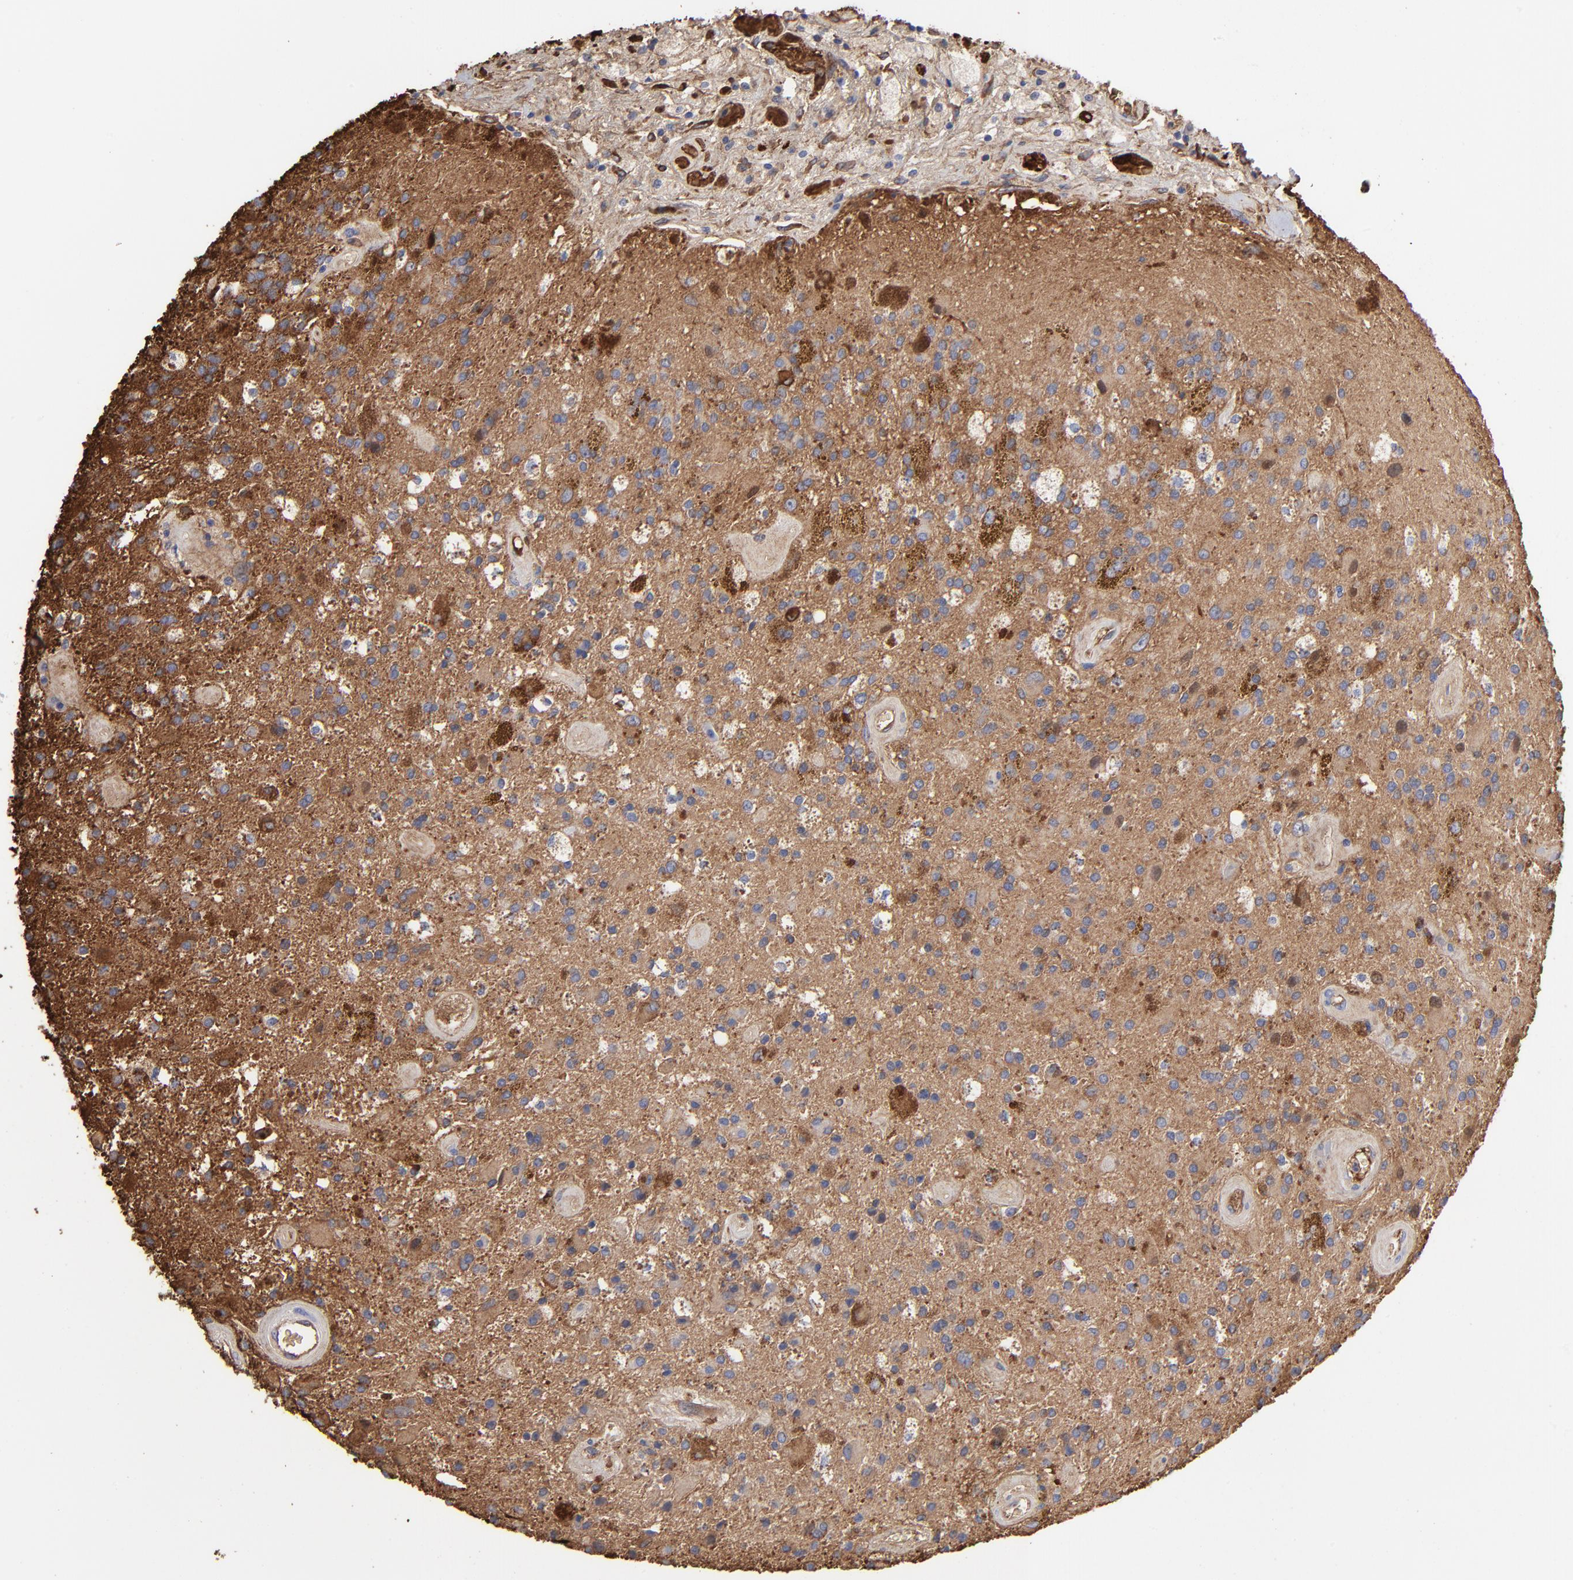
{"staining": {"intensity": "moderate", "quantity": "<25%", "location": "cytoplasmic/membranous"}, "tissue": "glioma", "cell_type": "Tumor cells", "image_type": "cancer", "snomed": [{"axis": "morphology", "description": "Glioma, malignant, Low grade"}, {"axis": "topography", "description": "Brain"}], "caption": "About <25% of tumor cells in human glioma demonstrate moderate cytoplasmic/membranous protein positivity as visualized by brown immunohistochemical staining.", "gene": "CILP", "patient": {"sex": "male", "age": 58}}